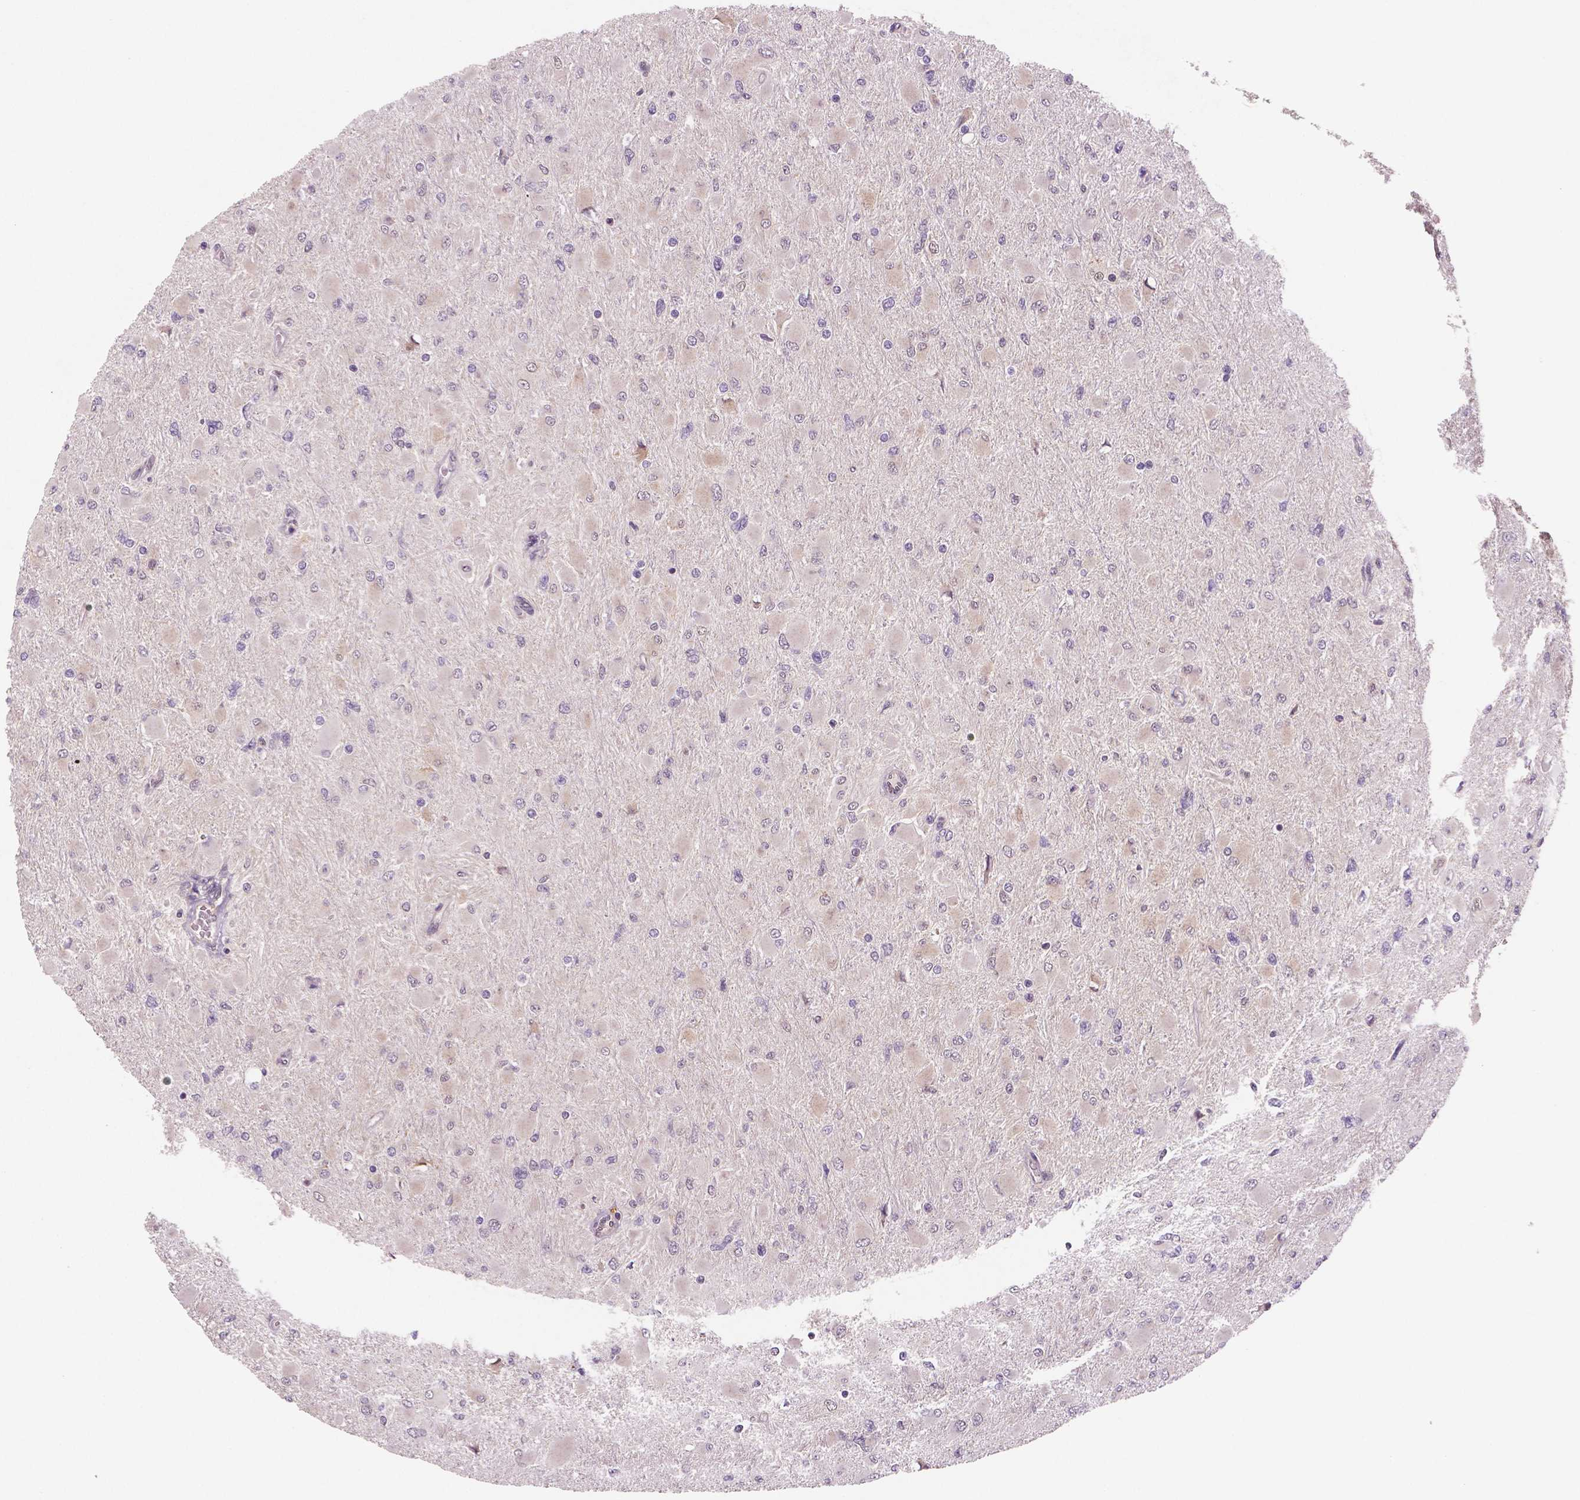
{"staining": {"intensity": "negative", "quantity": "none", "location": "none"}, "tissue": "glioma", "cell_type": "Tumor cells", "image_type": "cancer", "snomed": [{"axis": "morphology", "description": "Glioma, malignant, High grade"}, {"axis": "topography", "description": "Cerebral cortex"}], "caption": "Immunohistochemistry of human glioma demonstrates no positivity in tumor cells.", "gene": "STAT3", "patient": {"sex": "female", "age": 36}}